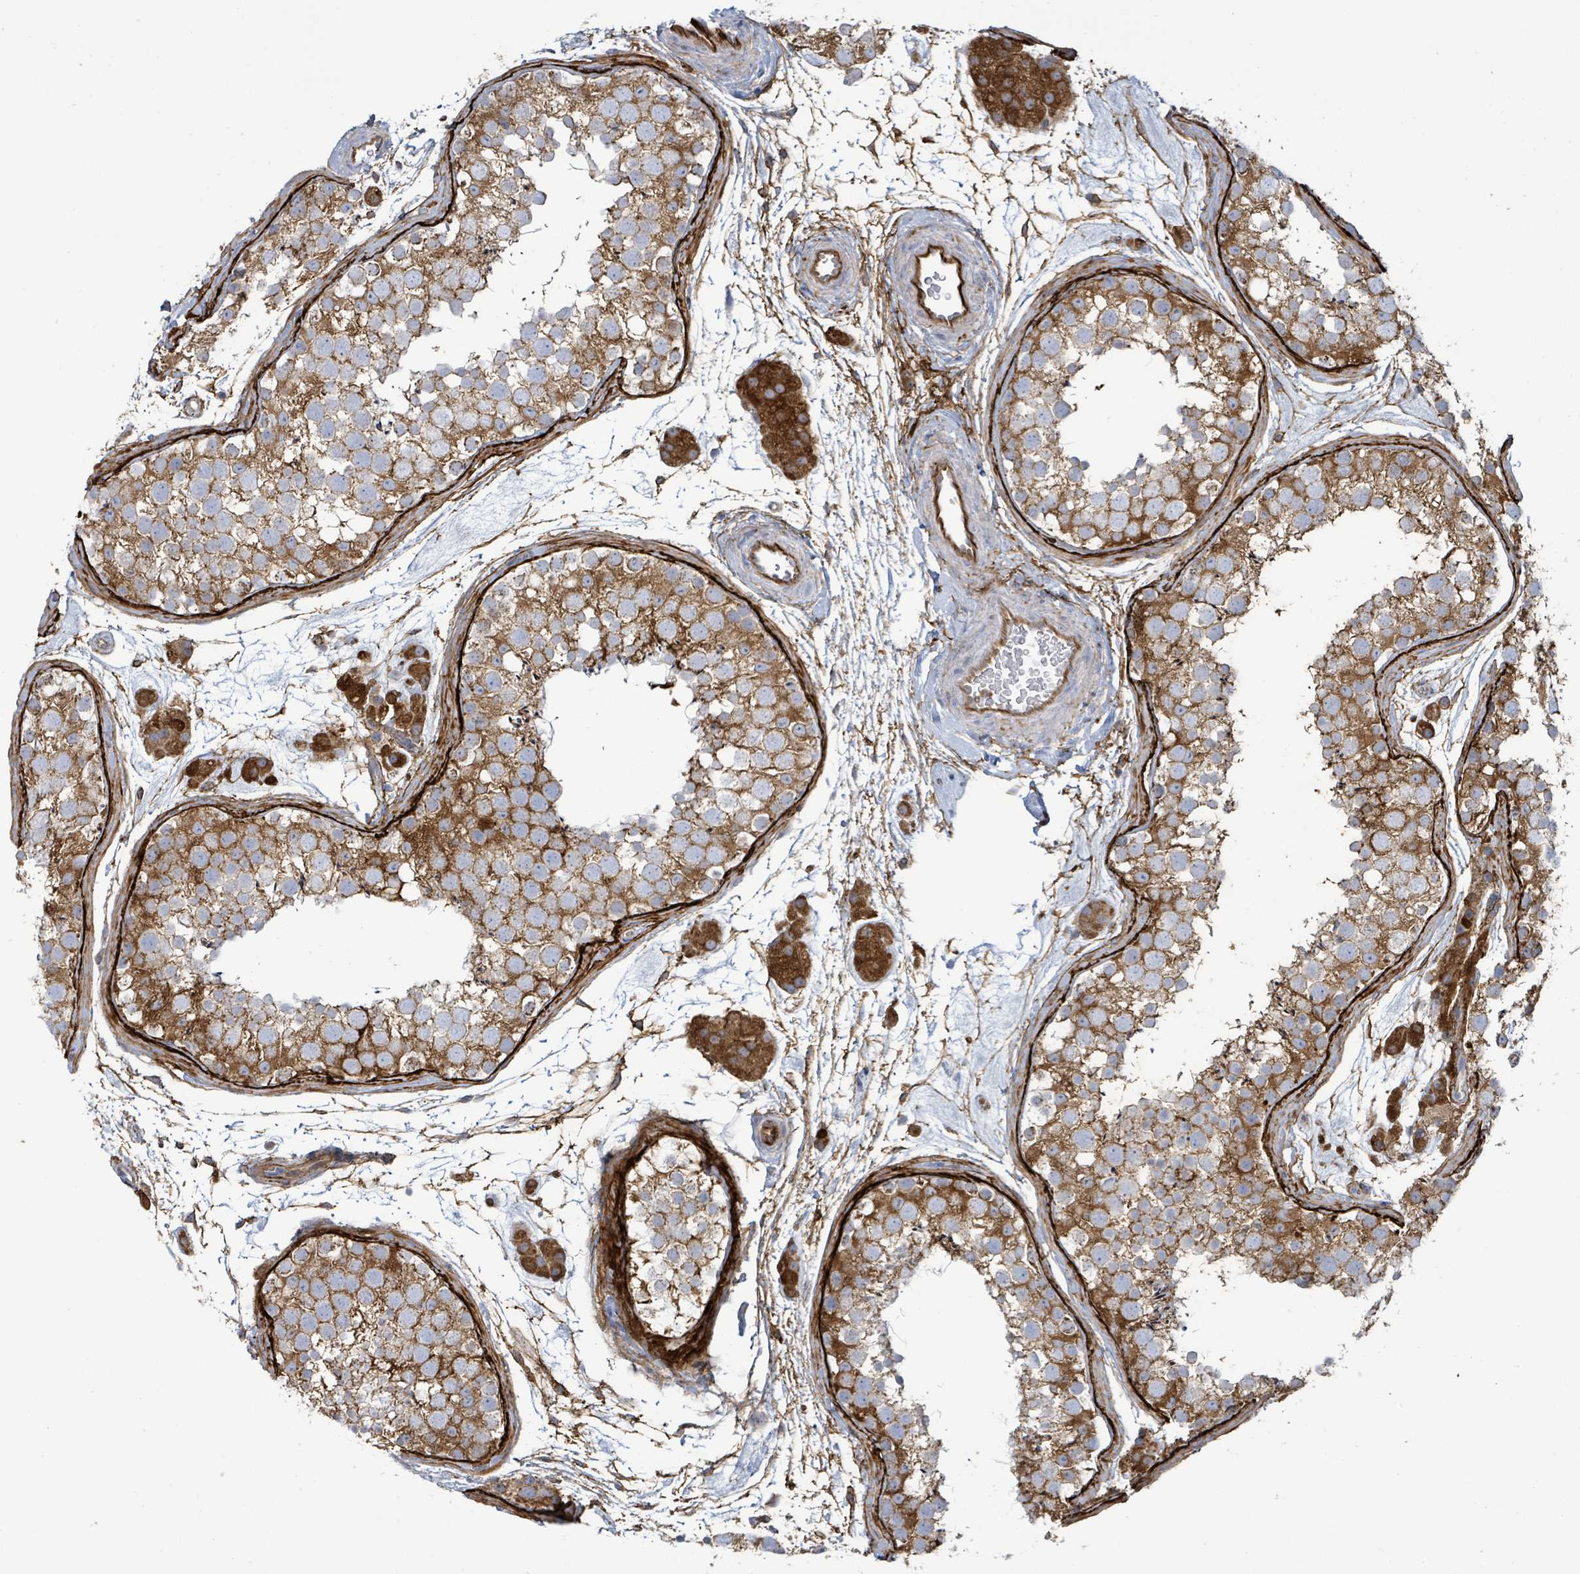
{"staining": {"intensity": "strong", "quantity": ">75%", "location": "cytoplasmic/membranous"}, "tissue": "testis", "cell_type": "Cells in seminiferous ducts", "image_type": "normal", "snomed": [{"axis": "morphology", "description": "Normal tissue, NOS"}, {"axis": "topography", "description": "Testis"}], "caption": "Immunohistochemistry histopathology image of normal testis: human testis stained using immunohistochemistry (IHC) demonstrates high levels of strong protein expression localized specifically in the cytoplasmic/membranous of cells in seminiferous ducts, appearing as a cytoplasmic/membranous brown color.", "gene": "EGFL7", "patient": {"sex": "male", "age": 41}}